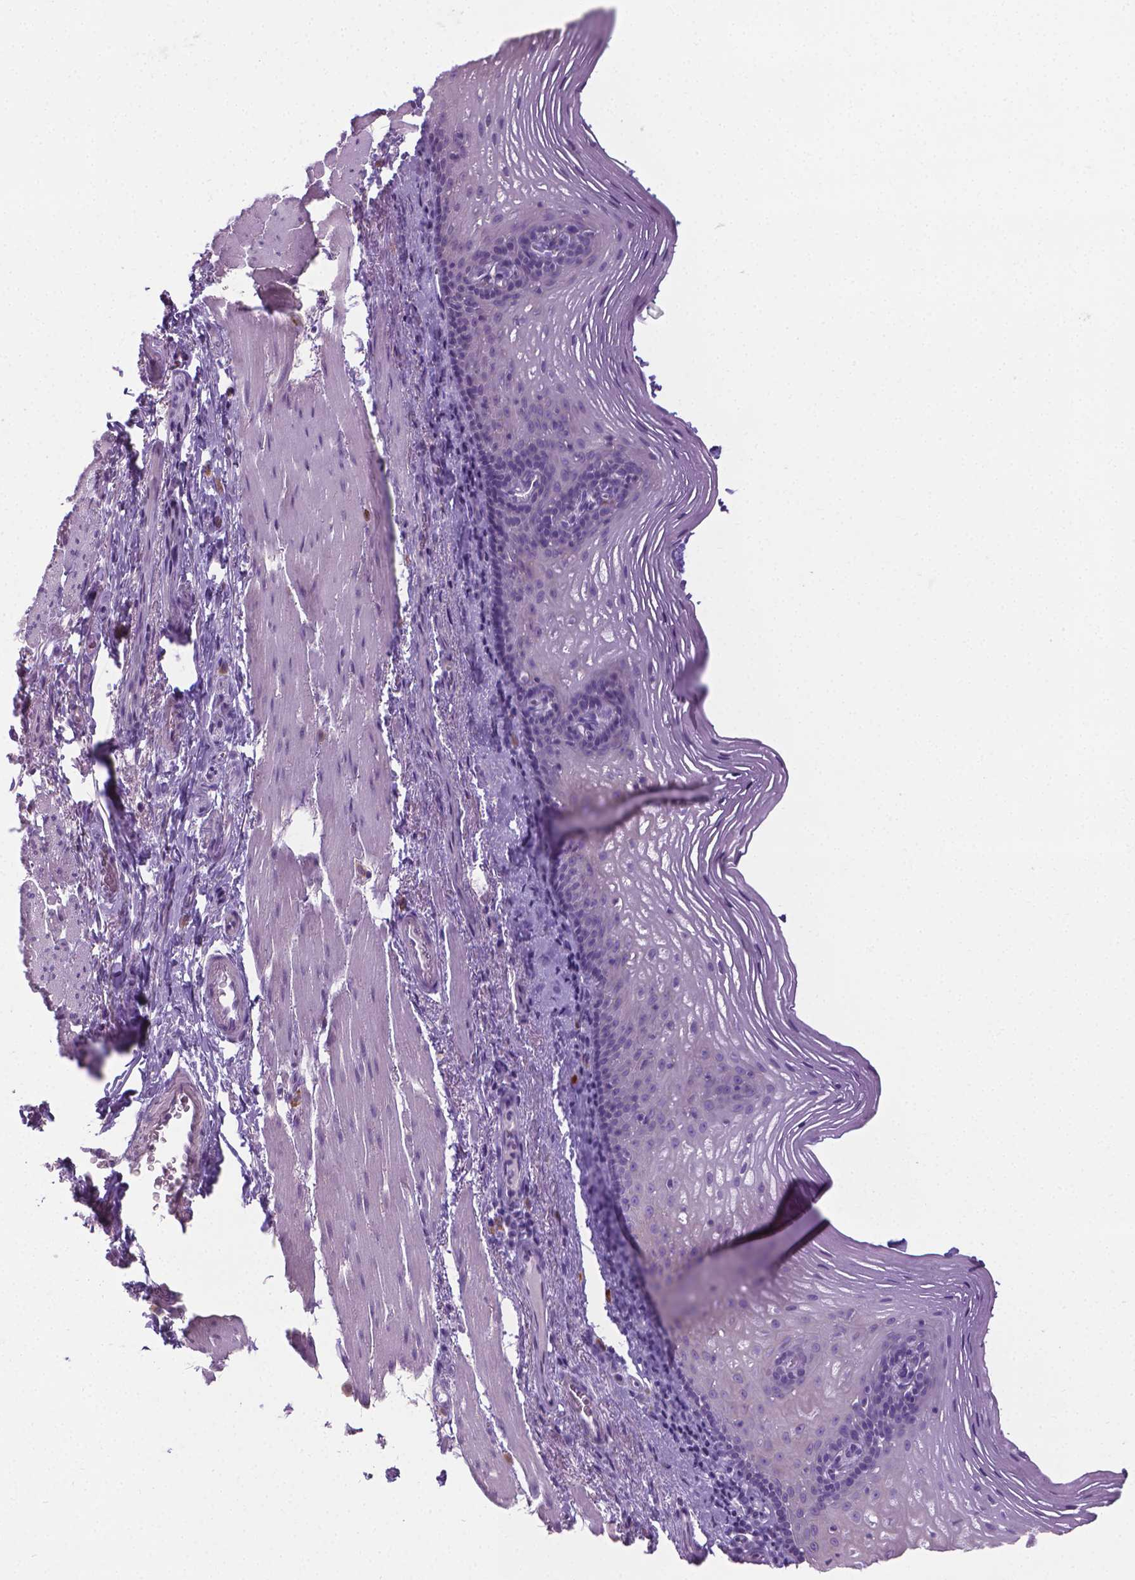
{"staining": {"intensity": "negative", "quantity": "none", "location": "none"}, "tissue": "esophagus", "cell_type": "Squamous epithelial cells", "image_type": "normal", "snomed": [{"axis": "morphology", "description": "Normal tissue, NOS"}, {"axis": "topography", "description": "Esophagus"}], "caption": "Human esophagus stained for a protein using immunohistochemistry exhibits no positivity in squamous epithelial cells.", "gene": "SPAG6", "patient": {"sex": "male", "age": 76}}